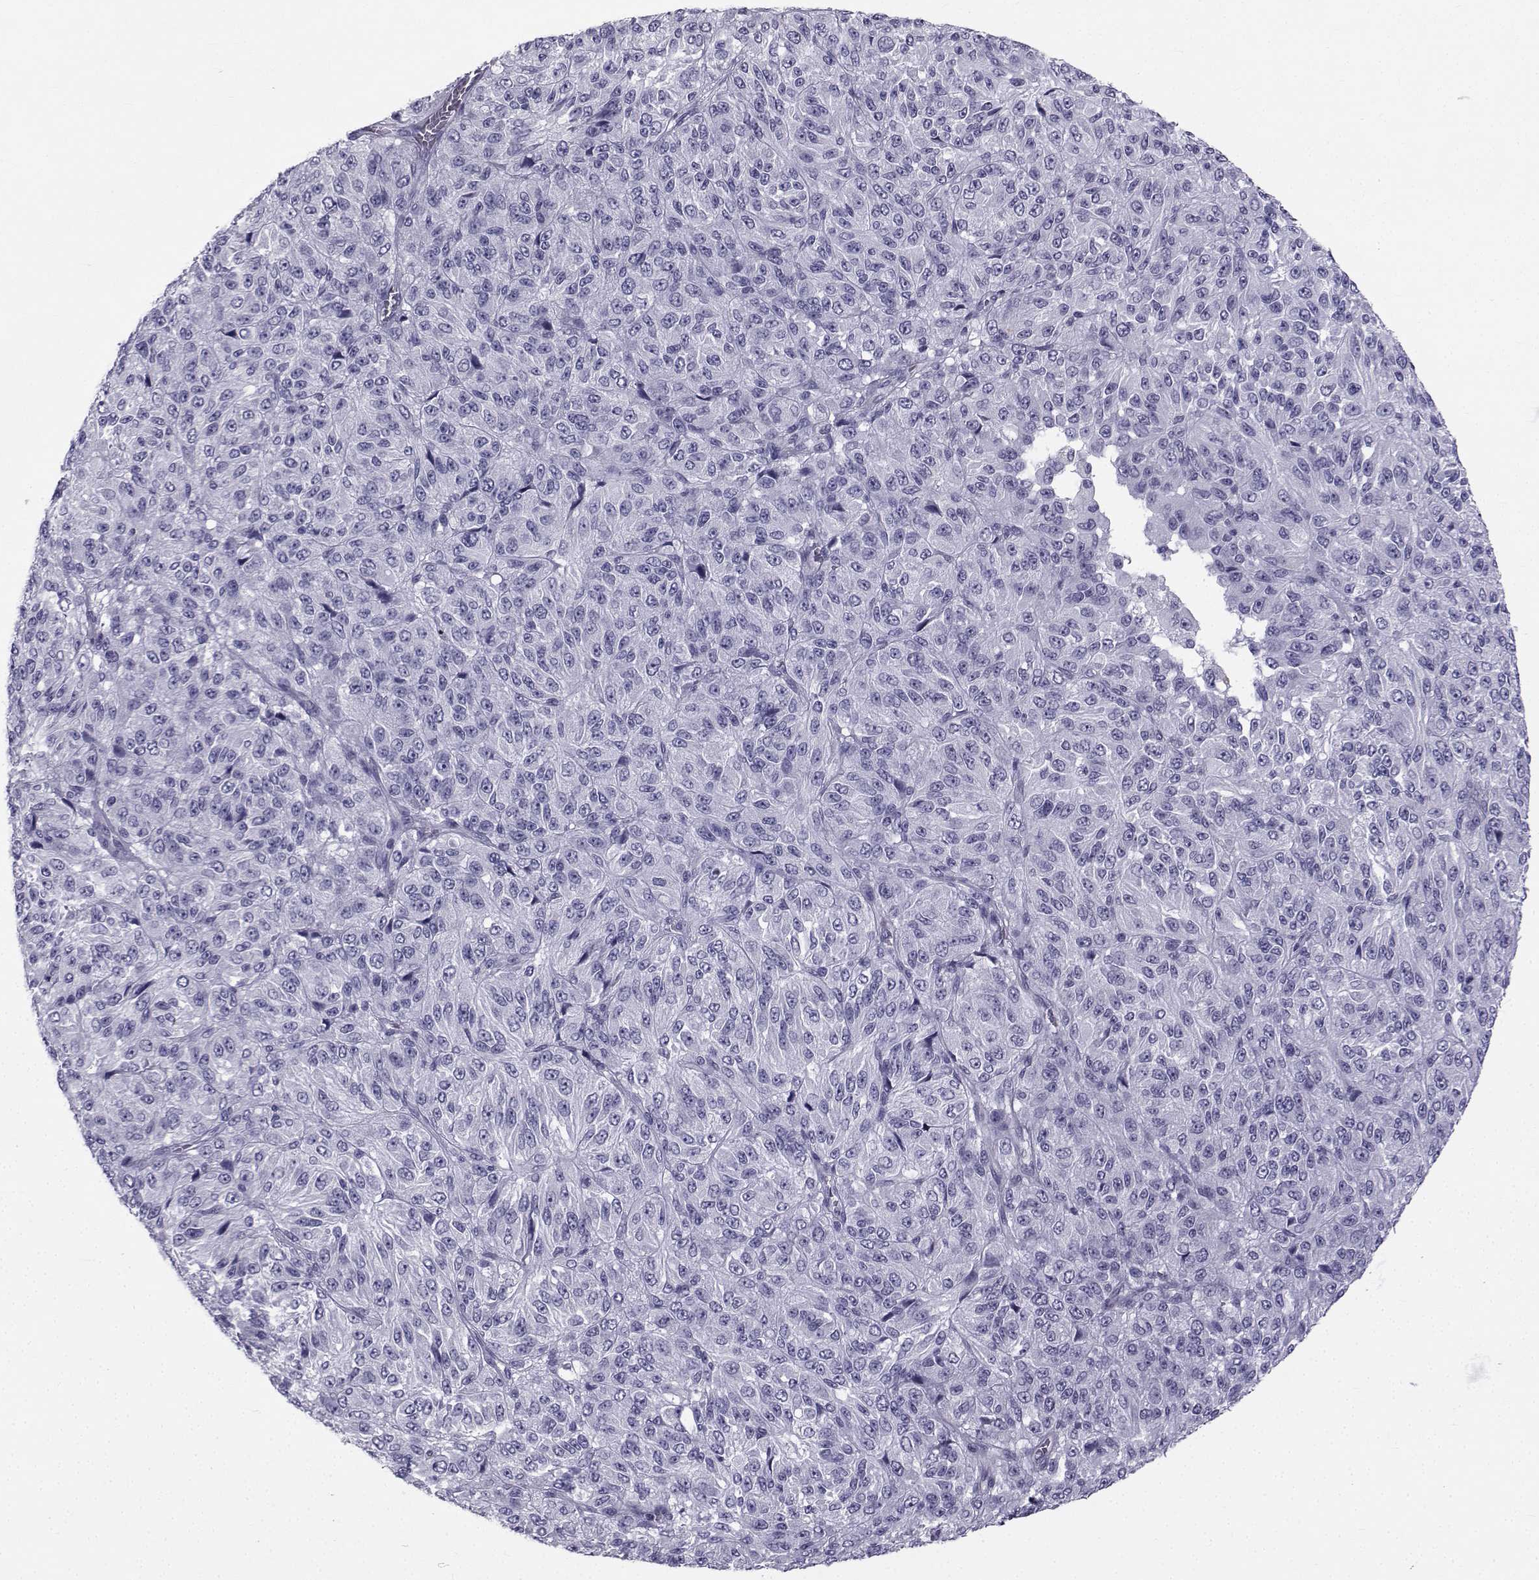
{"staining": {"intensity": "negative", "quantity": "none", "location": "none"}, "tissue": "melanoma", "cell_type": "Tumor cells", "image_type": "cancer", "snomed": [{"axis": "morphology", "description": "Malignant melanoma, Metastatic site"}, {"axis": "topography", "description": "Brain"}], "caption": "High power microscopy photomicrograph of an immunohistochemistry histopathology image of melanoma, revealing no significant positivity in tumor cells.", "gene": "SPANXD", "patient": {"sex": "female", "age": 56}}